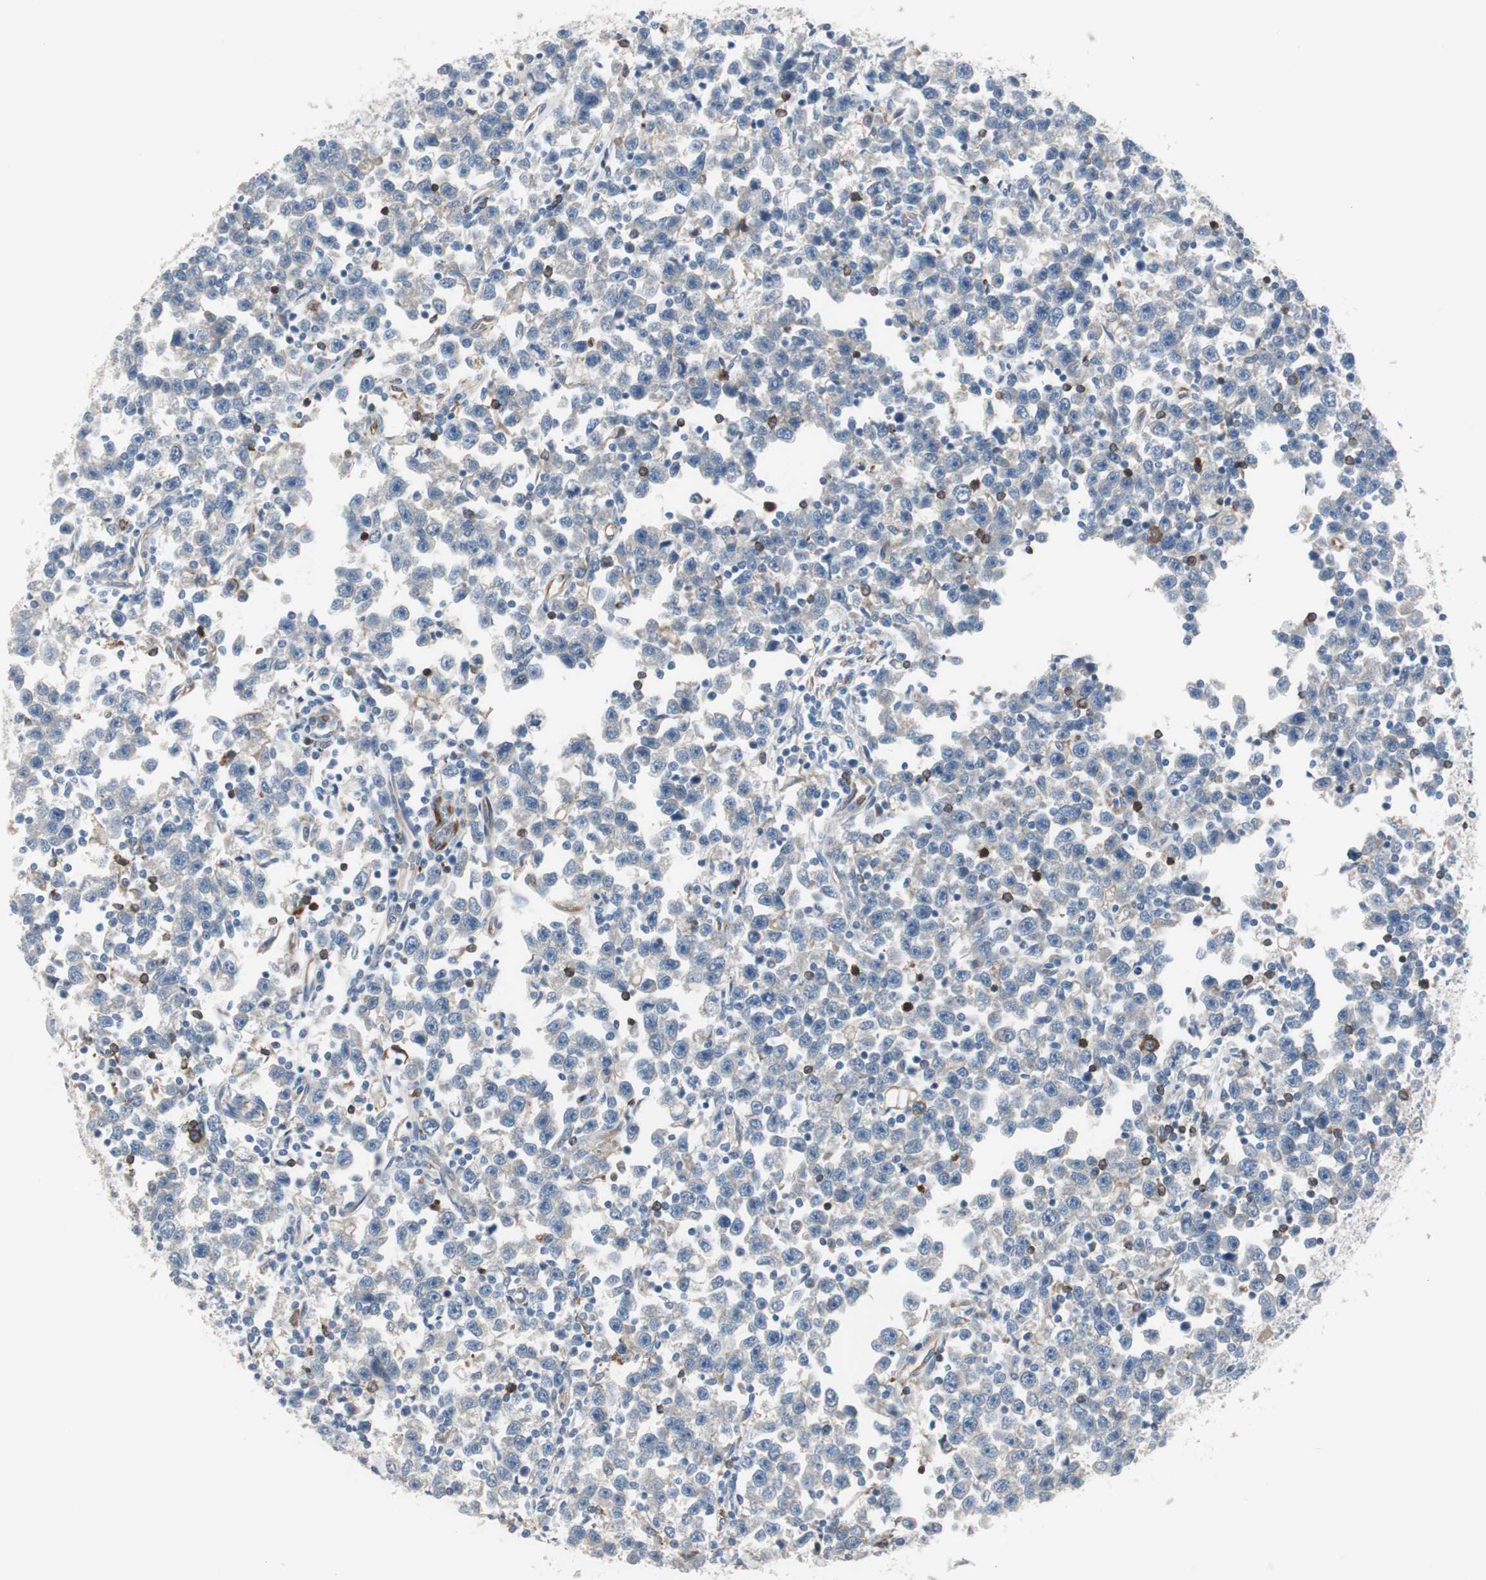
{"staining": {"intensity": "weak", "quantity": "25%-75%", "location": "cytoplasmic/membranous"}, "tissue": "testis cancer", "cell_type": "Tumor cells", "image_type": "cancer", "snomed": [{"axis": "morphology", "description": "Seminoma, NOS"}, {"axis": "topography", "description": "Testis"}], "caption": "Testis seminoma stained for a protein displays weak cytoplasmic/membranous positivity in tumor cells.", "gene": "SWAP70", "patient": {"sex": "male", "age": 43}}